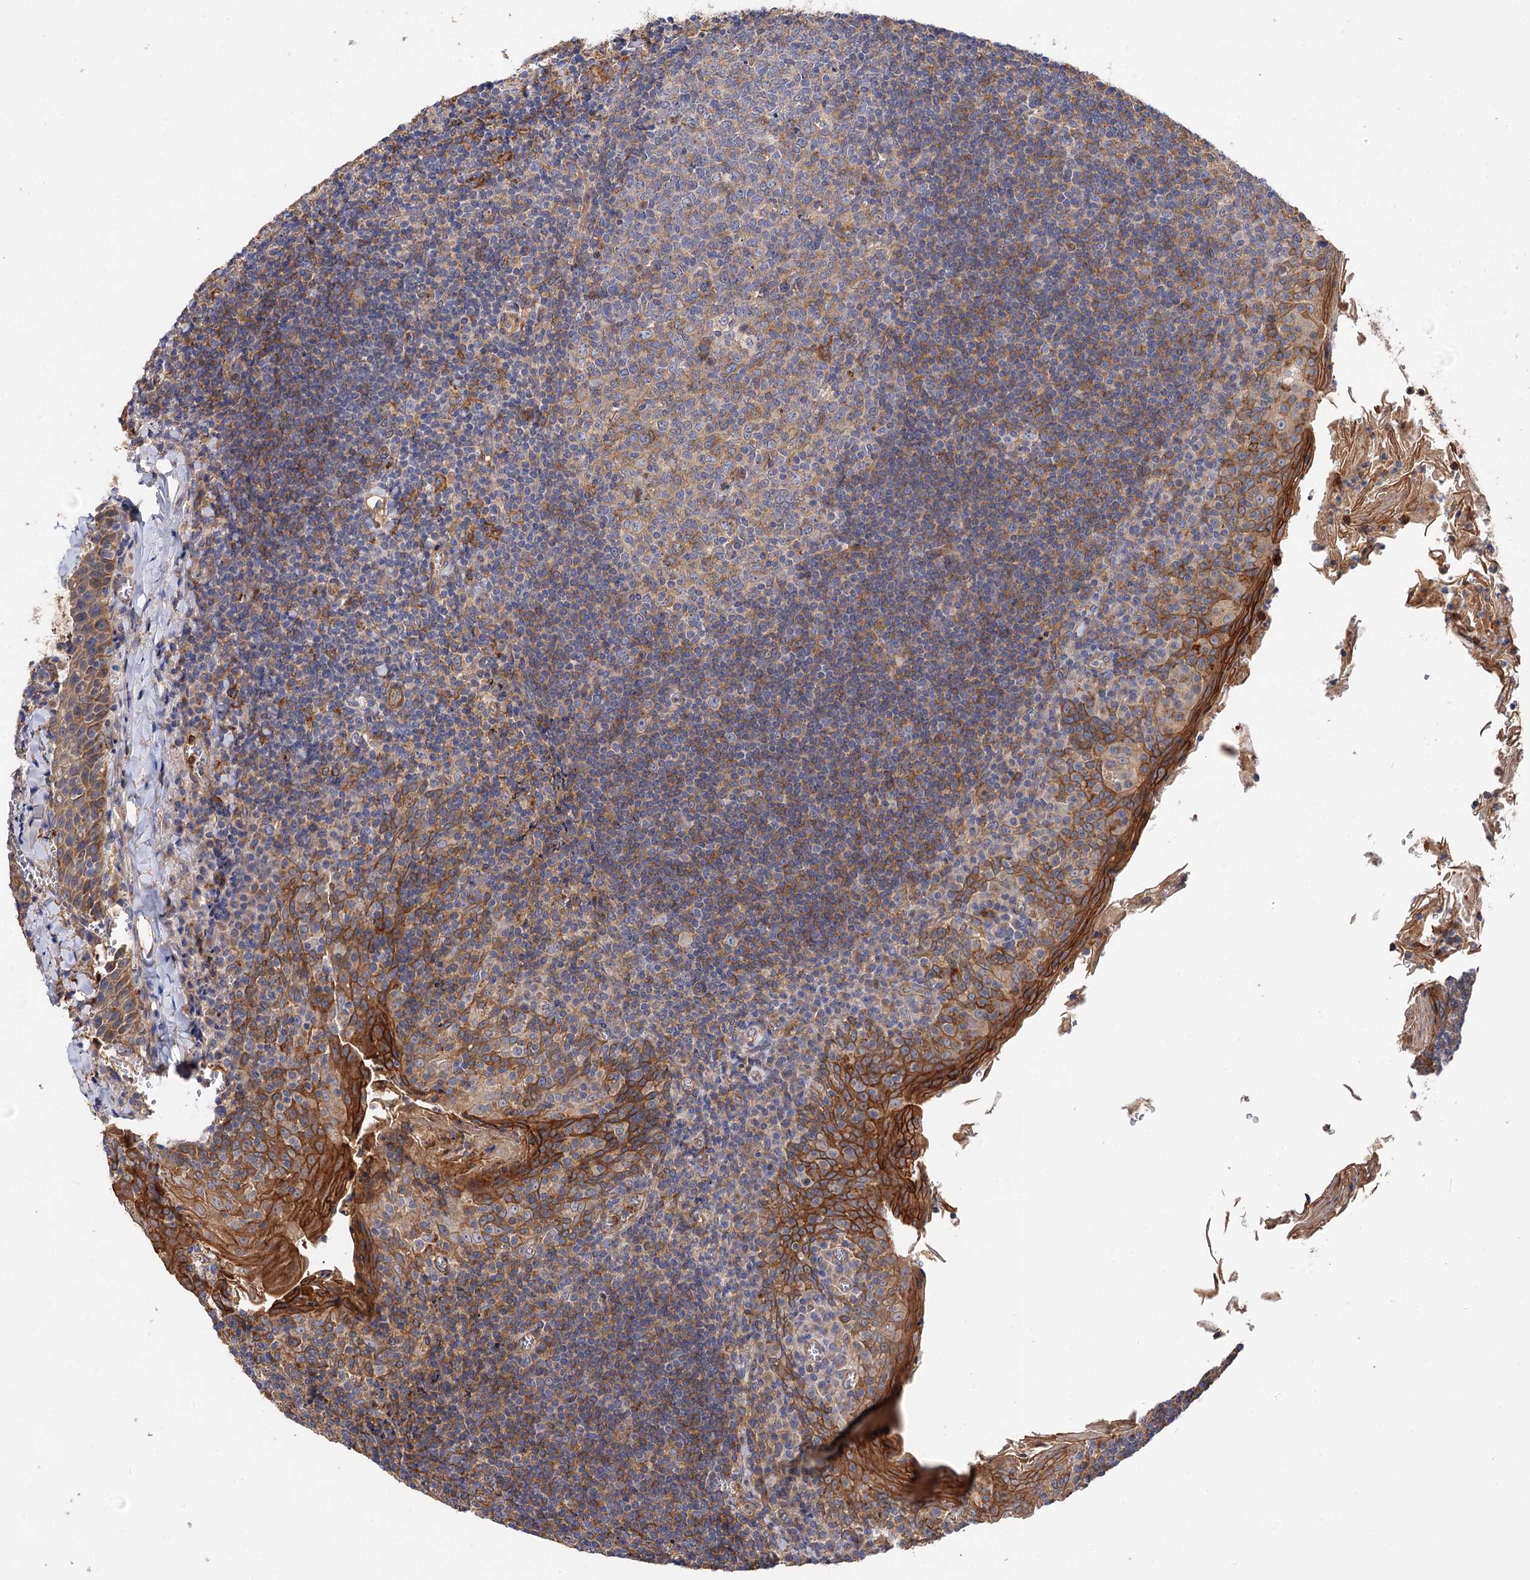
{"staining": {"intensity": "moderate", "quantity": "25%-75%", "location": "cytoplasmic/membranous"}, "tissue": "tonsil", "cell_type": "Germinal center cells", "image_type": "normal", "snomed": [{"axis": "morphology", "description": "Normal tissue, NOS"}, {"axis": "topography", "description": "Tonsil"}], "caption": "This micrograph exhibits IHC staining of normal tonsil, with medium moderate cytoplasmic/membranous expression in about 25%-75% of germinal center cells.", "gene": "CSAD", "patient": {"sex": "male", "age": 27}}